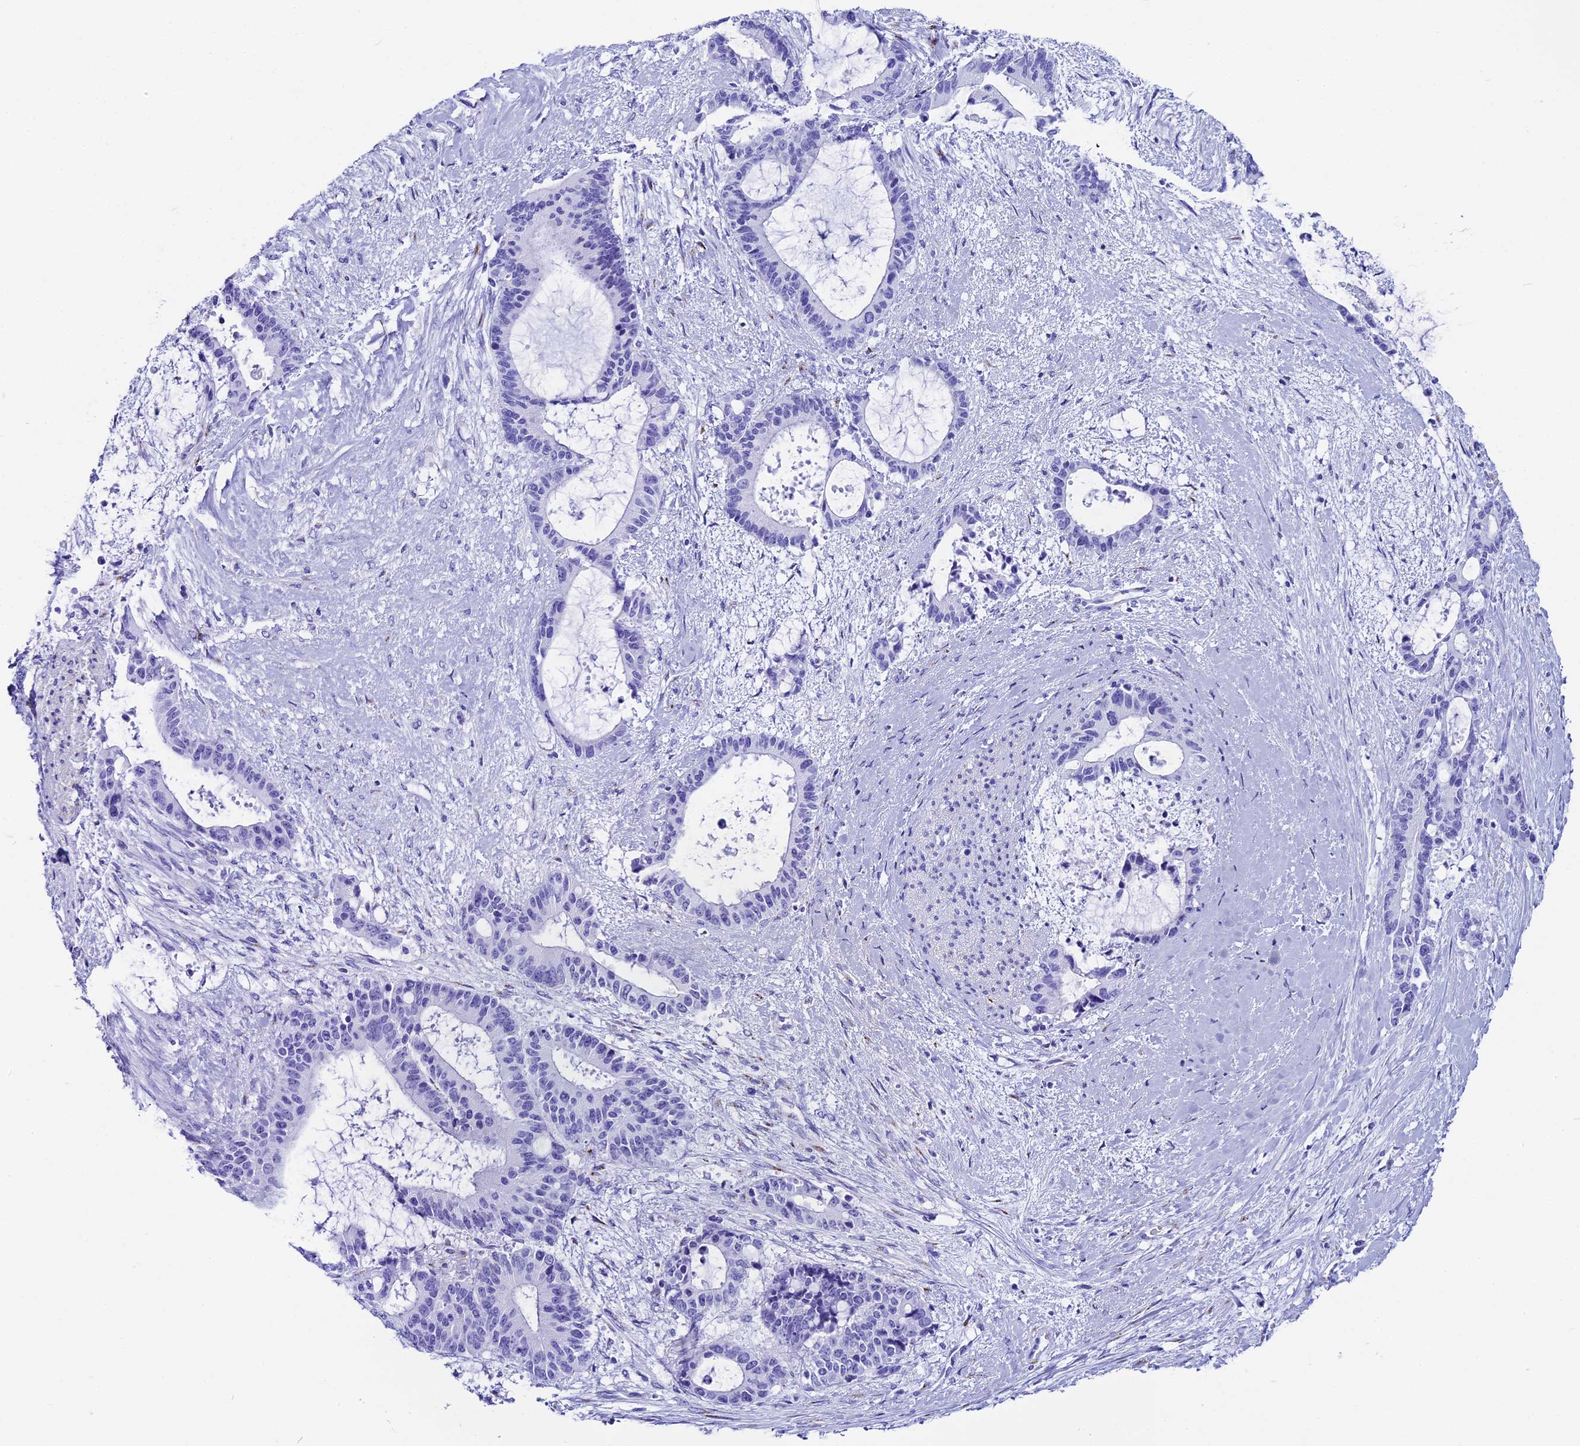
{"staining": {"intensity": "negative", "quantity": "none", "location": "none"}, "tissue": "liver cancer", "cell_type": "Tumor cells", "image_type": "cancer", "snomed": [{"axis": "morphology", "description": "Normal tissue, NOS"}, {"axis": "morphology", "description": "Cholangiocarcinoma"}, {"axis": "topography", "description": "Liver"}, {"axis": "topography", "description": "Peripheral nerve tissue"}], "caption": "DAB immunohistochemical staining of human liver cancer (cholangiocarcinoma) shows no significant positivity in tumor cells.", "gene": "AP3B2", "patient": {"sex": "female", "age": 73}}